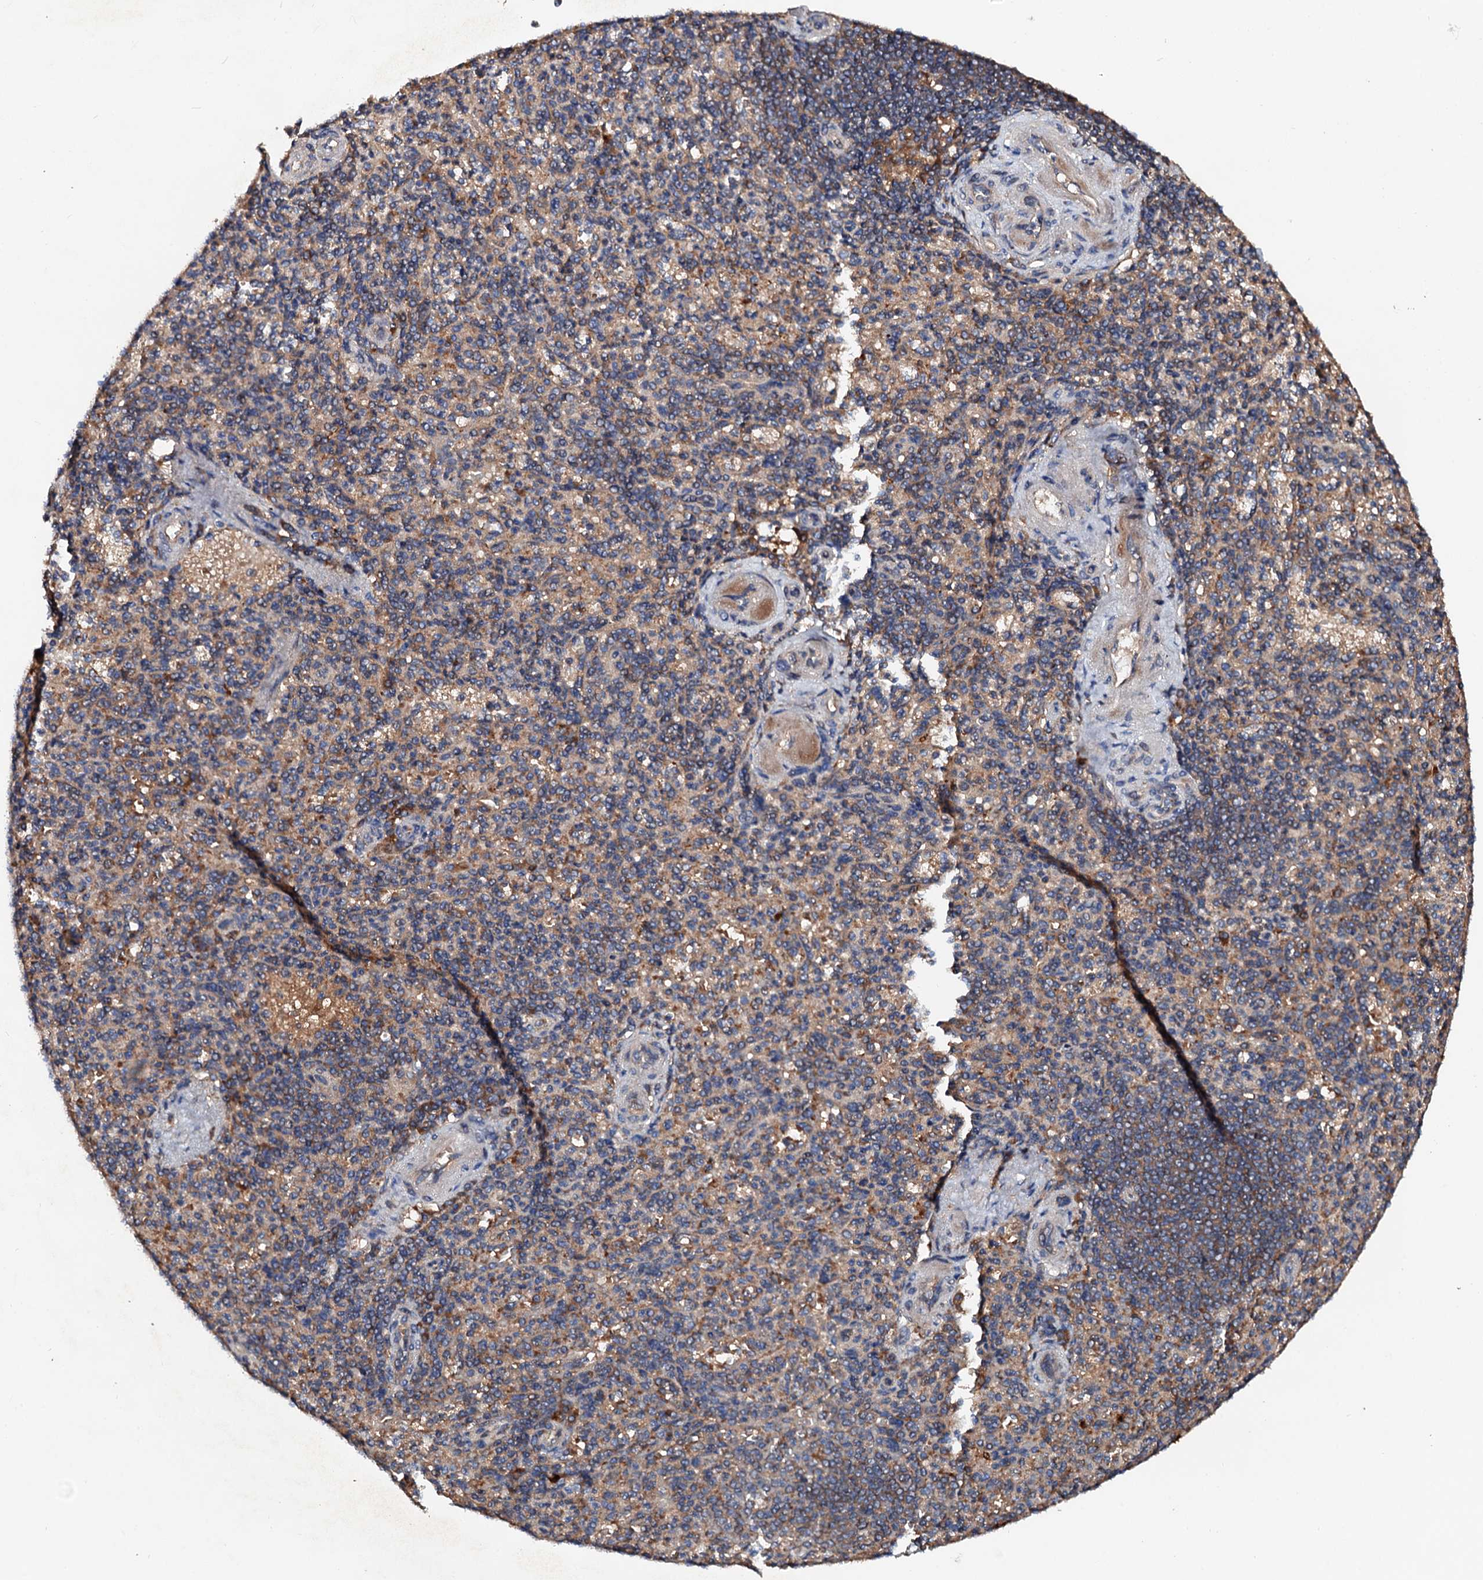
{"staining": {"intensity": "moderate", "quantity": "<25%", "location": "cytoplasmic/membranous"}, "tissue": "spleen", "cell_type": "Cells in red pulp", "image_type": "normal", "snomed": [{"axis": "morphology", "description": "Normal tissue, NOS"}, {"axis": "topography", "description": "Spleen"}], "caption": "This micrograph demonstrates immunohistochemistry staining of unremarkable spleen, with low moderate cytoplasmic/membranous positivity in about <25% of cells in red pulp.", "gene": "EXTL1", "patient": {"sex": "female", "age": 74}}